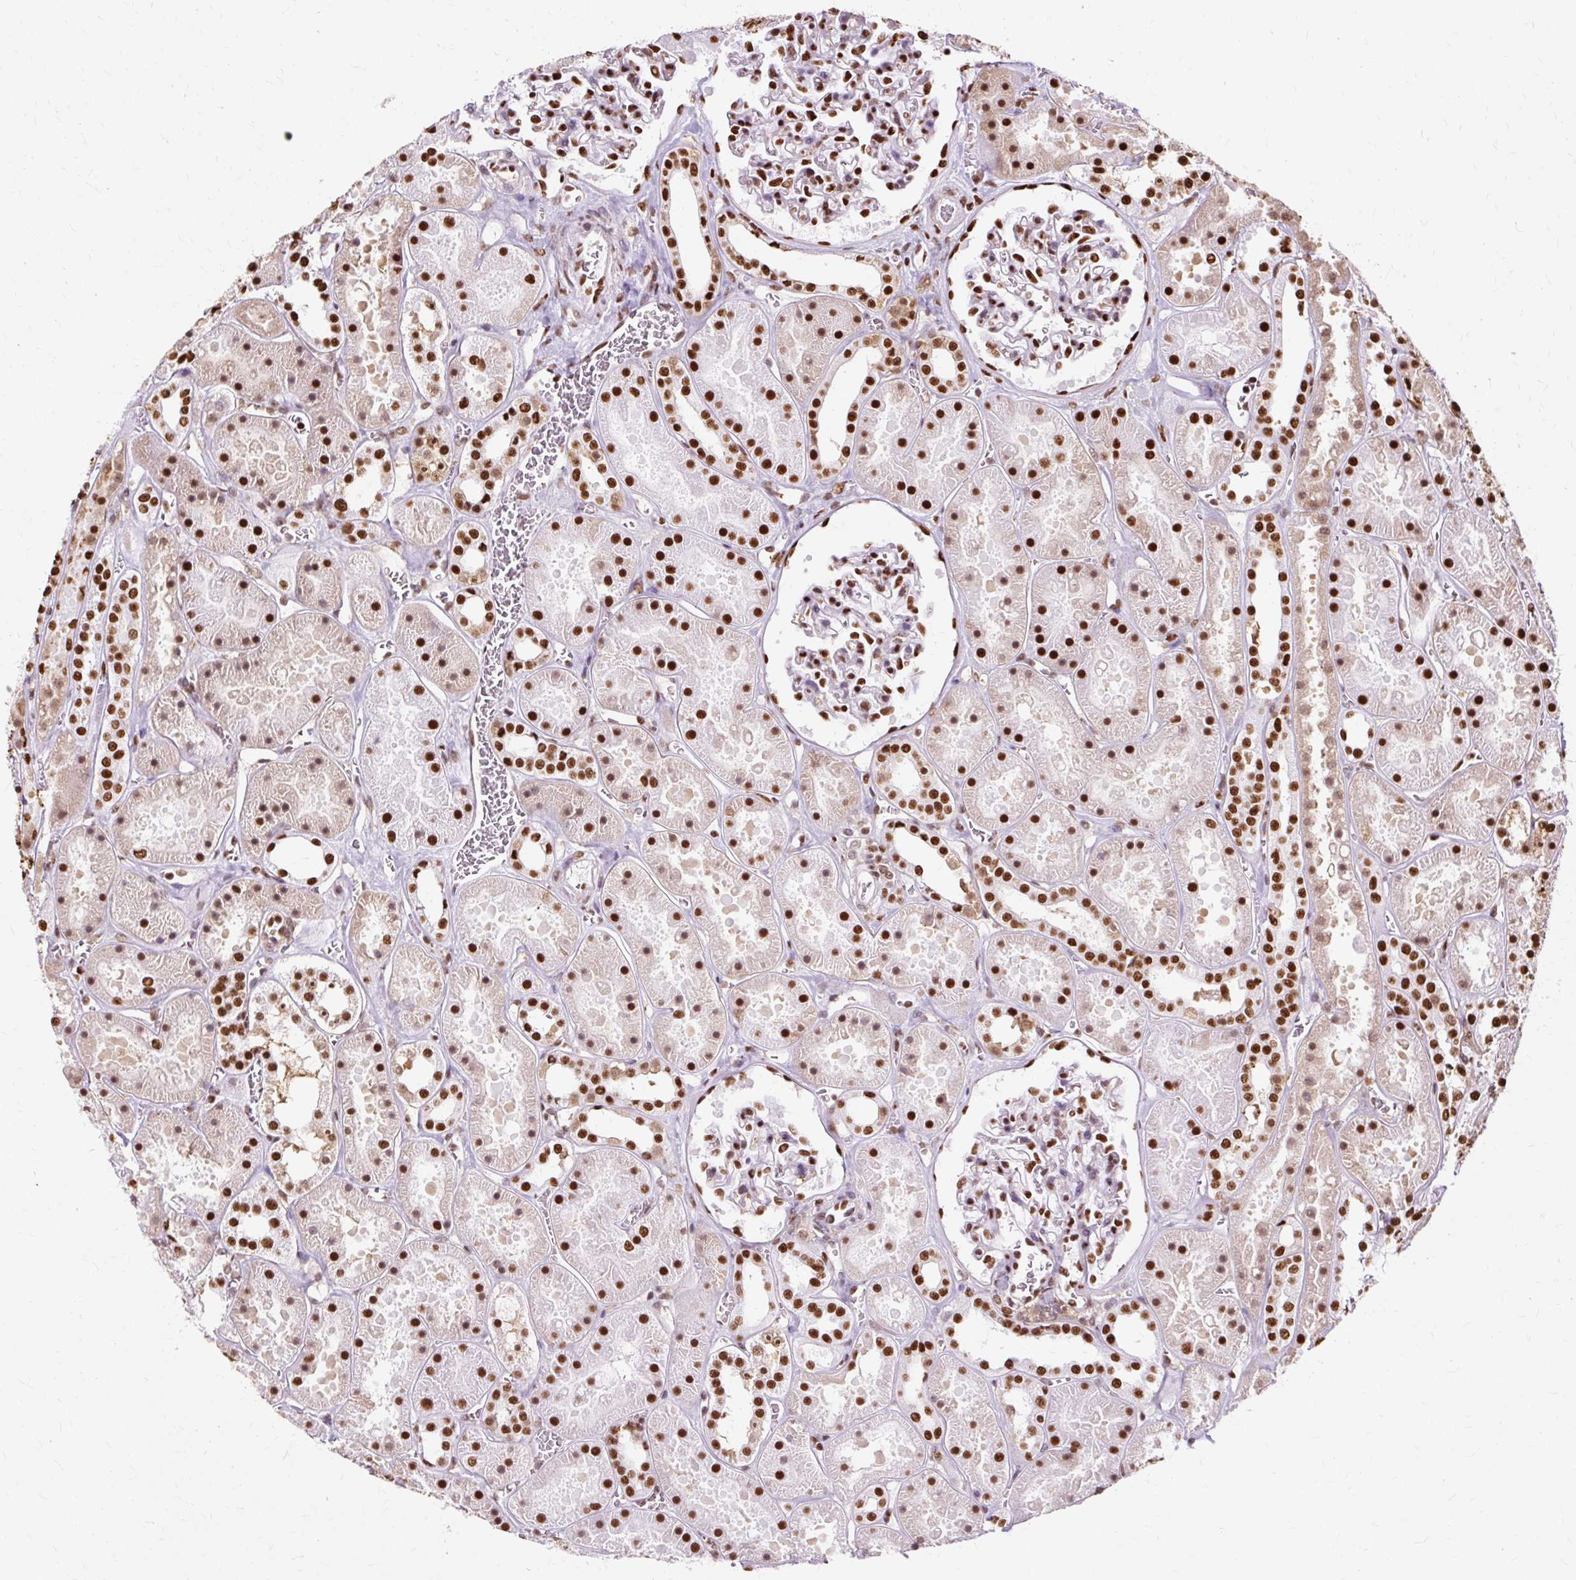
{"staining": {"intensity": "strong", "quantity": "25%-75%", "location": "nuclear"}, "tissue": "kidney", "cell_type": "Cells in glomeruli", "image_type": "normal", "snomed": [{"axis": "morphology", "description": "Normal tissue, NOS"}, {"axis": "topography", "description": "Kidney"}], "caption": "Brown immunohistochemical staining in benign human kidney displays strong nuclear positivity in about 25%-75% of cells in glomeruli. The staining is performed using DAB (3,3'-diaminobenzidine) brown chromogen to label protein expression. The nuclei are counter-stained blue using hematoxylin.", "gene": "XRCC6", "patient": {"sex": "female", "age": 41}}